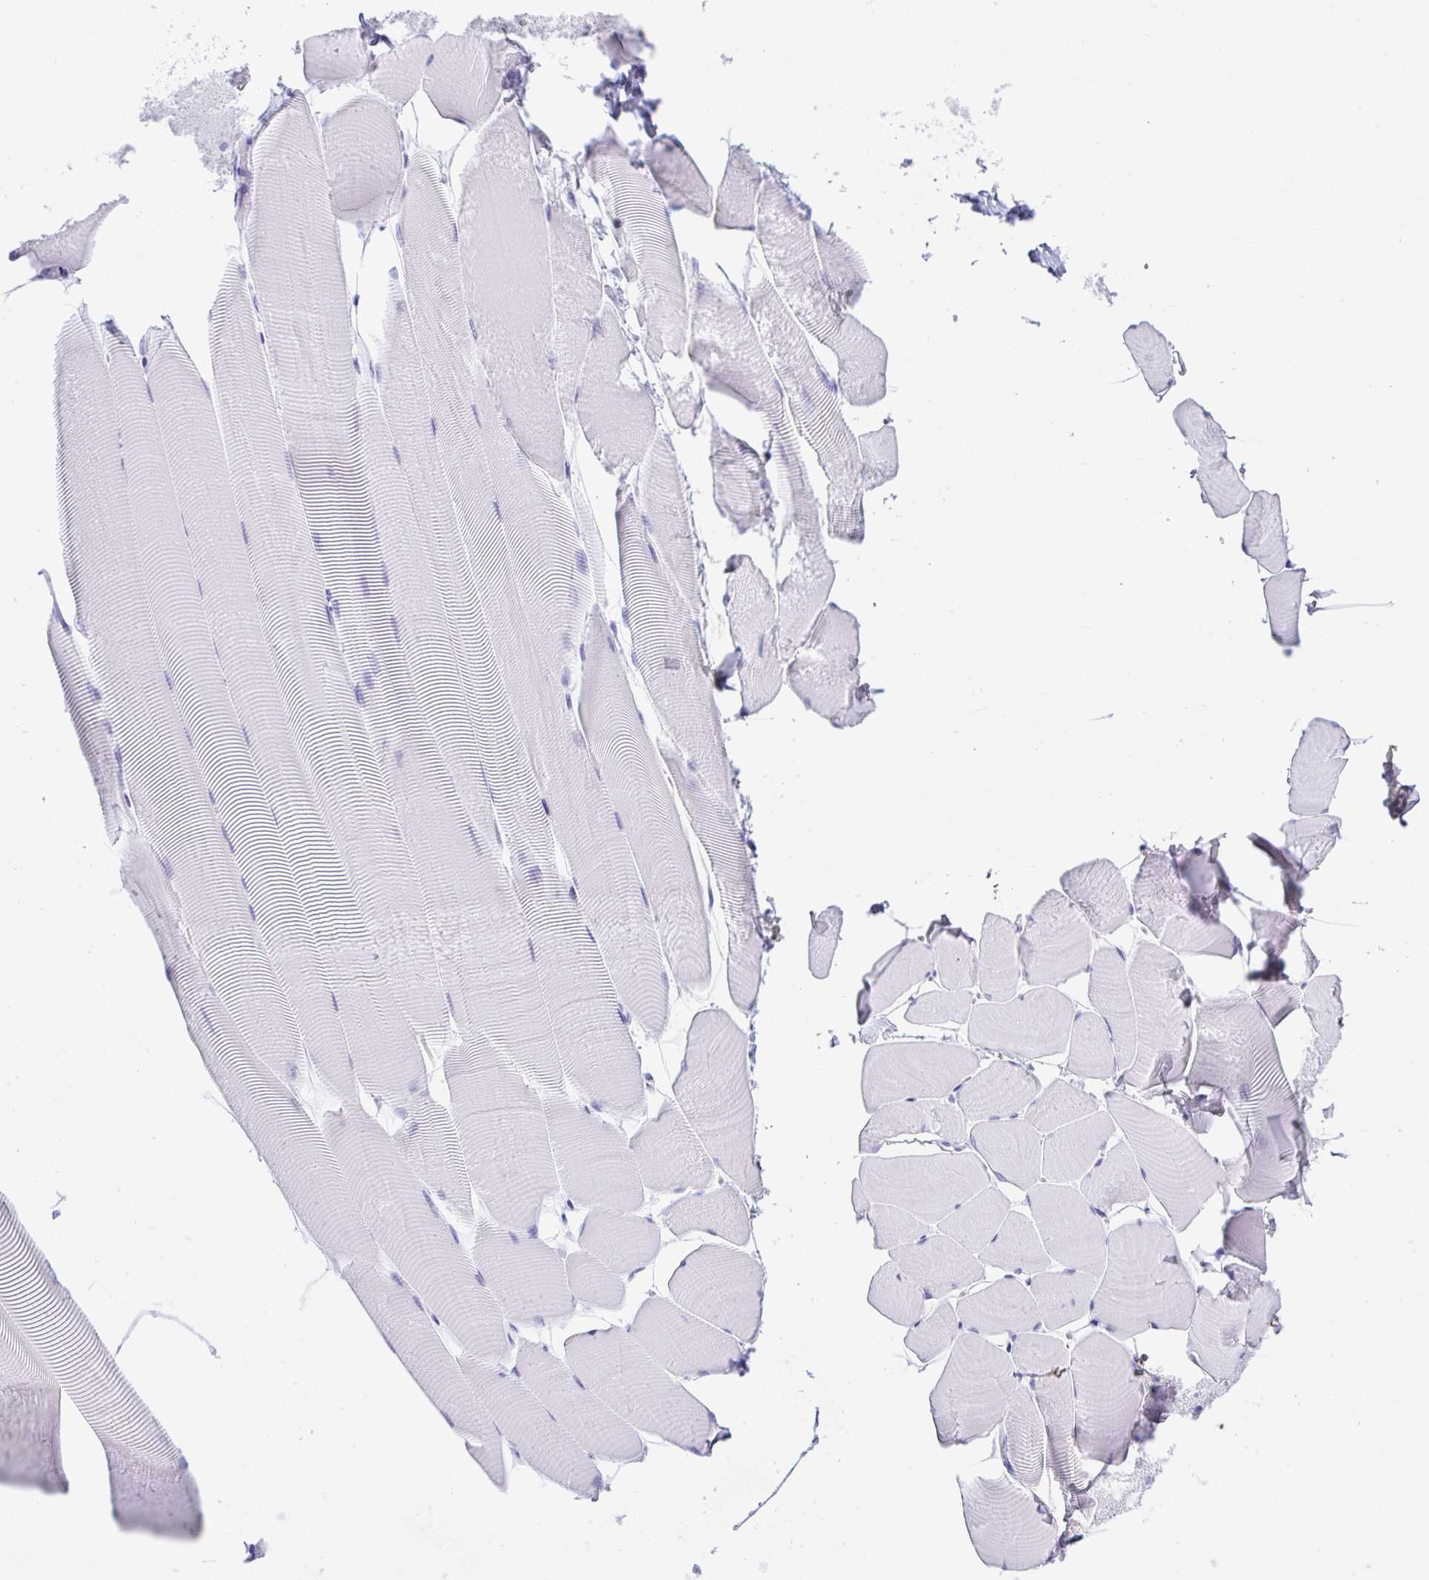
{"staining": {"intensity": "negative", "quantity": "none", "location": "none"}, "tissue": "skeletal muscle", "cell_type": "Myocytes", "image_type": "normal", "snomed": [{"axis": "morphology", "description": "Normal tissue, NOS"}, {"axis": "topography", "description": "Skeletal muscle"}], "caption": "DAB (3,3'-diaminobenzidine) immunohistochemical staining of benign skeletal muscle reveals no significant positivity in myocytes. (DAB immunohistochemistry (IHC) with hematoxylin counter stain).", "gene": "HOXC12", "patient": {"sex": "male", "age": 25}}